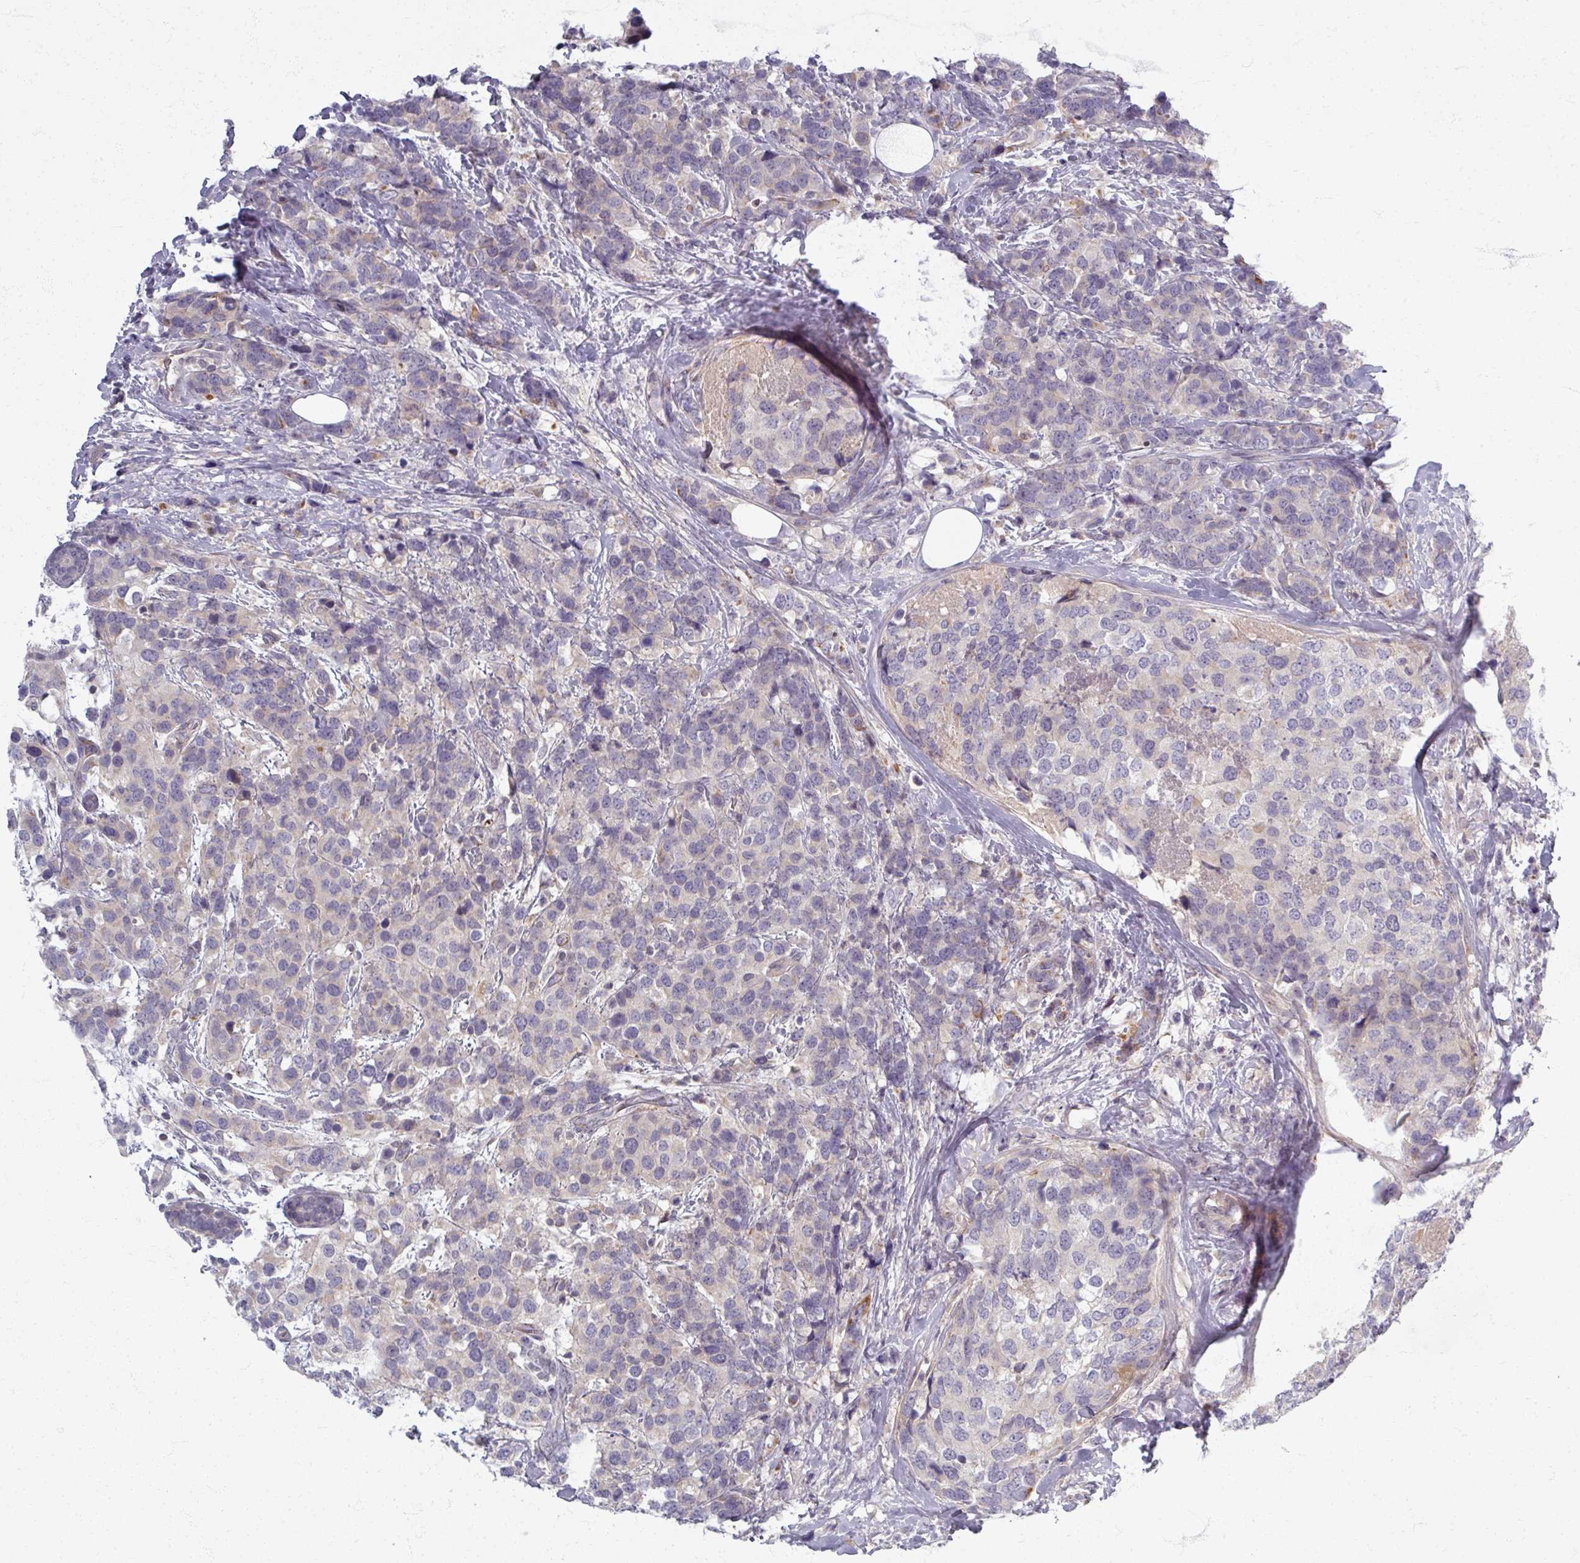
{"staining": {"intensity": "negative", "quantity": "none", "location": "none"}, "tissue": "breast cancer", "cell_type": "Tumor cells", "image_type": "cancer", "snomed": [{"axis": "morphology", "description": "Lobular carcinoma"}, {"axis": "topography", "description": "Breast"}], "caption": "Photomicrograph shows no protein staining in tumor cells of breast cancer (lobular carcinoma) tissue. (DAB immunohistochemistry (IHC) with hematoxylin counter stain).", "gene": "TTLL7", "patient": {"sex": "female", "age": 59}}